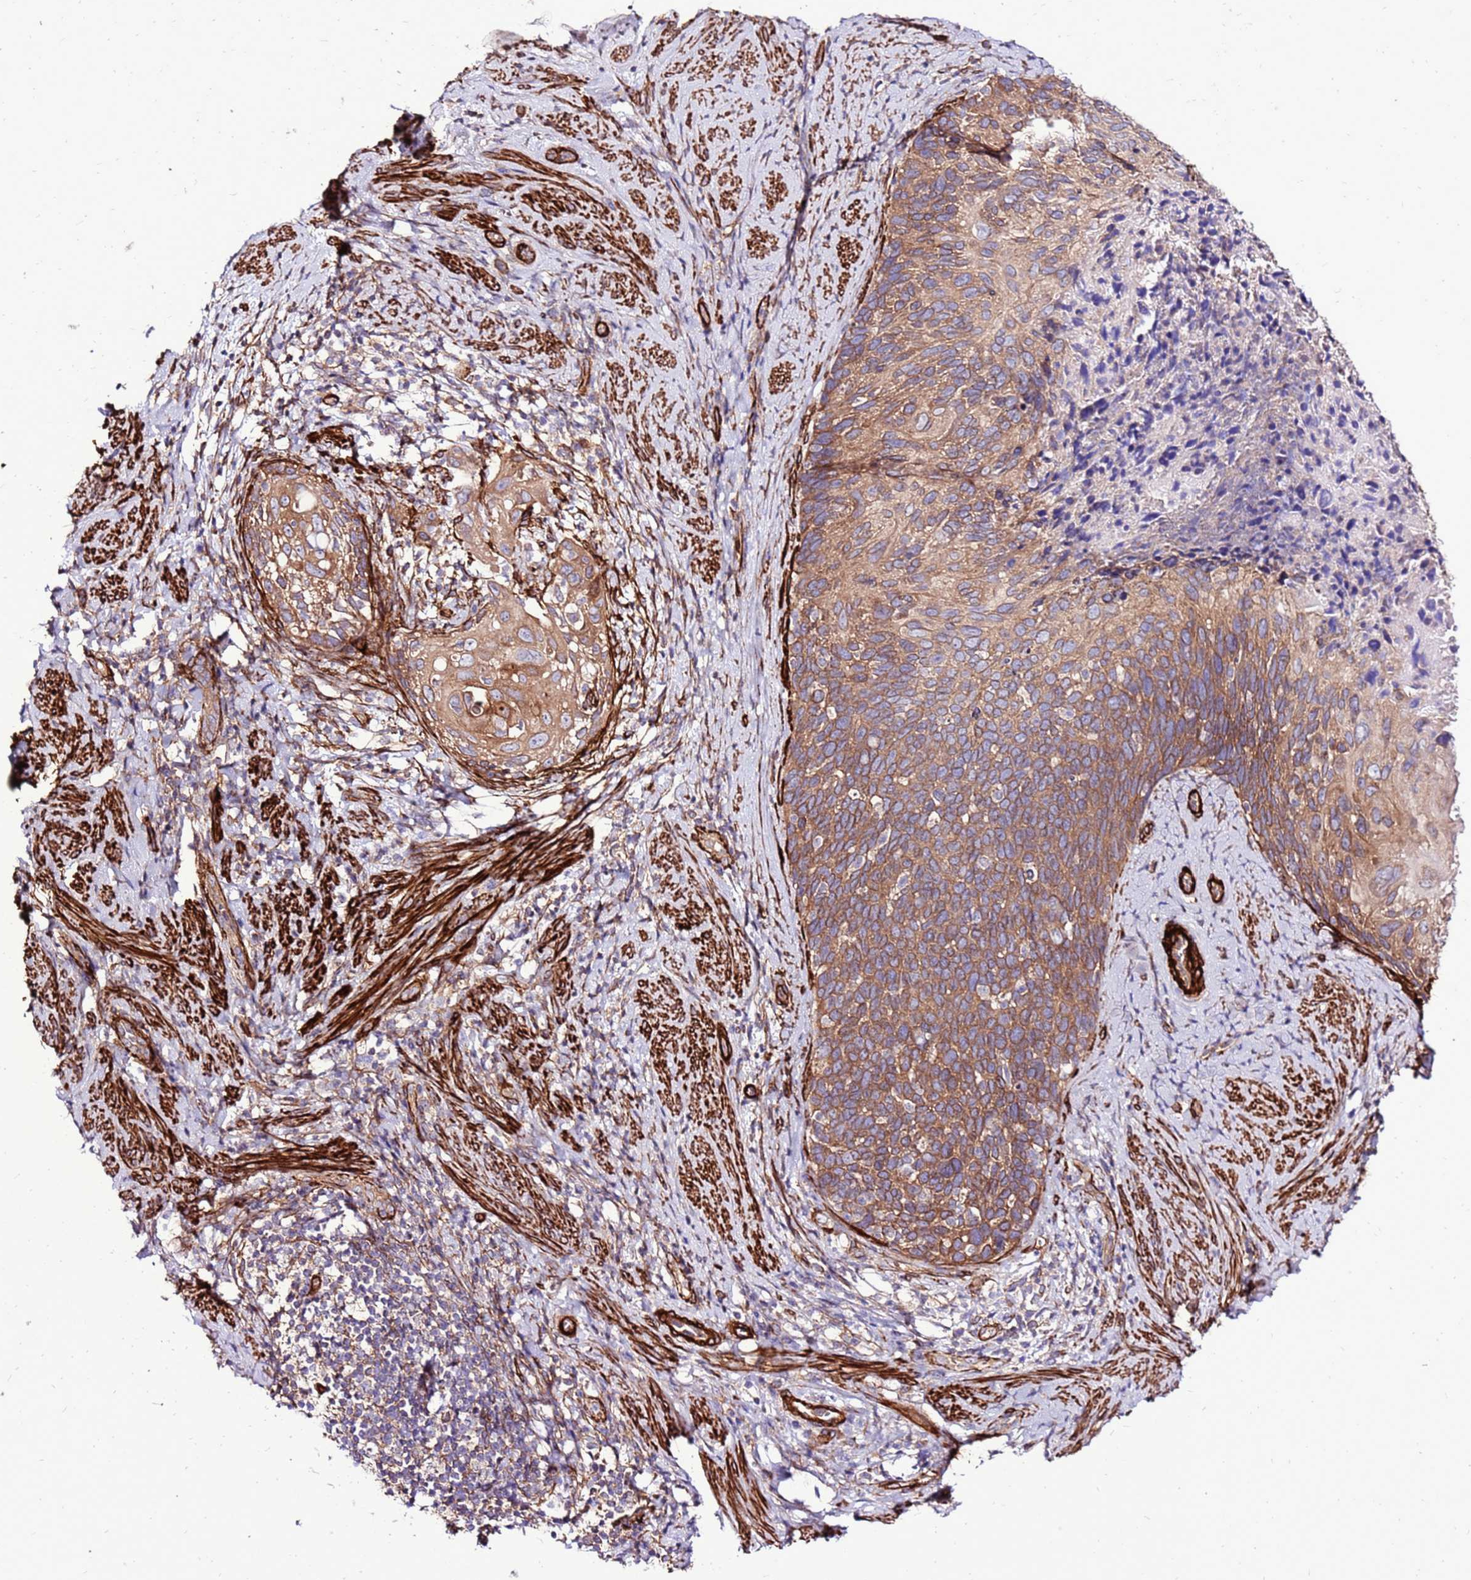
{"staining": {"intensity": "moderate", "quantity": ">75%", "location": "cytoplasmic/membranous"}, "tissue": "cervical cancer", "cell_type": "Tumor cells", "image_type": "cancer", "snomed": [{"axis": "morphology", "description": "Squamous cell carcinoma, NOS"}, {"axis": "topography", "description": "Cervix"}], "caption": "Tumor cells display moderate cytoplasmic/membranous staining in about >75% of cells in squamous cell carcinoma (cervical).", "gene": "EI24", "patient": {"sex": "female", "age": 80}}